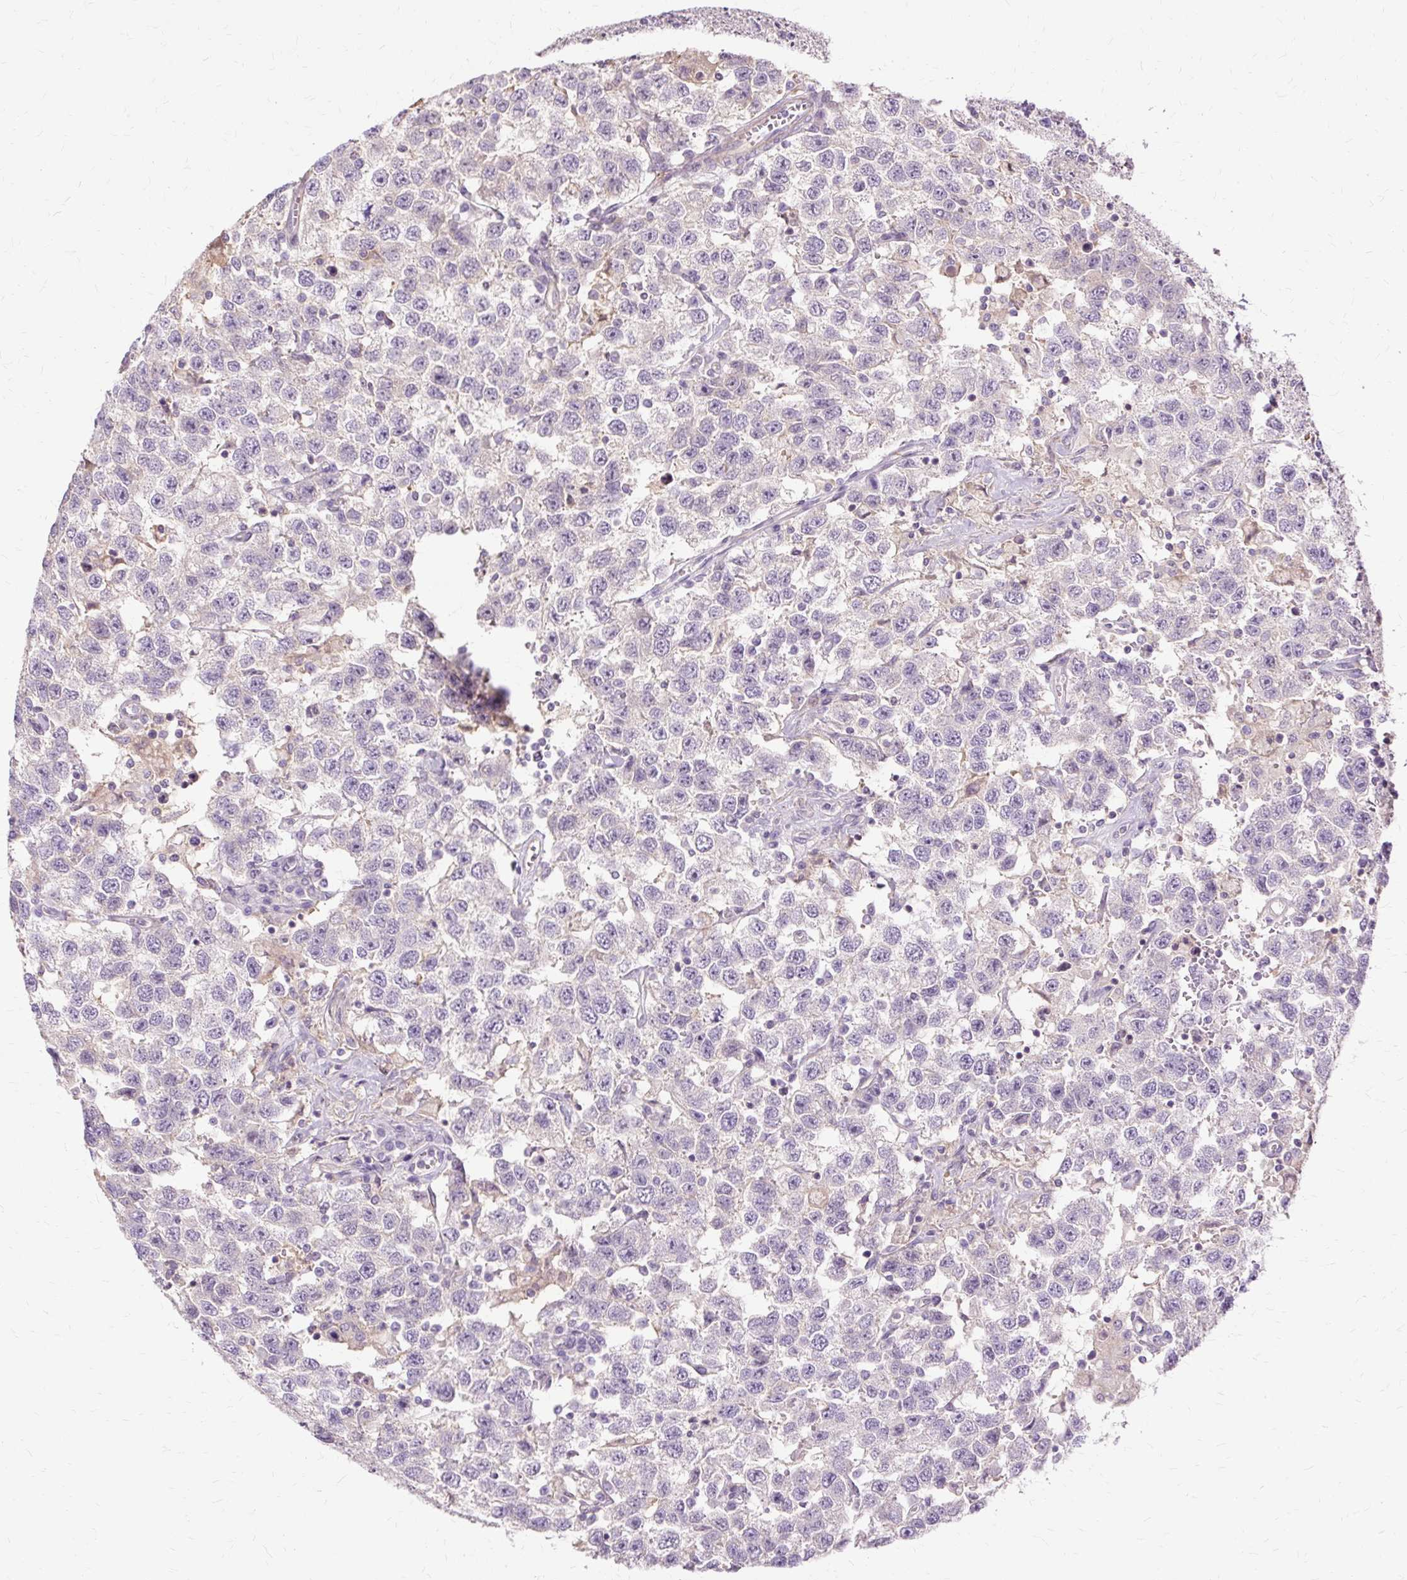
{"staining": {"intensity": "negative", "quantity": "none", "location": "none"}, "tissue": "testis cancer", "cell_type": "Tumor cells", "image_type": "cancer", "snomed": [{"axis": "morphology", "description": "Seminoma, NOS"}, {"axis": "topography", "description": "Testis"}], "caption": "Immunohistochemistry (IHC) image of testis cancer stained for a protein (brown), which exhibits no expression in tumor cells.", "gene": "TSPAN8", "patient": {"sex": "male", "age": 41}}